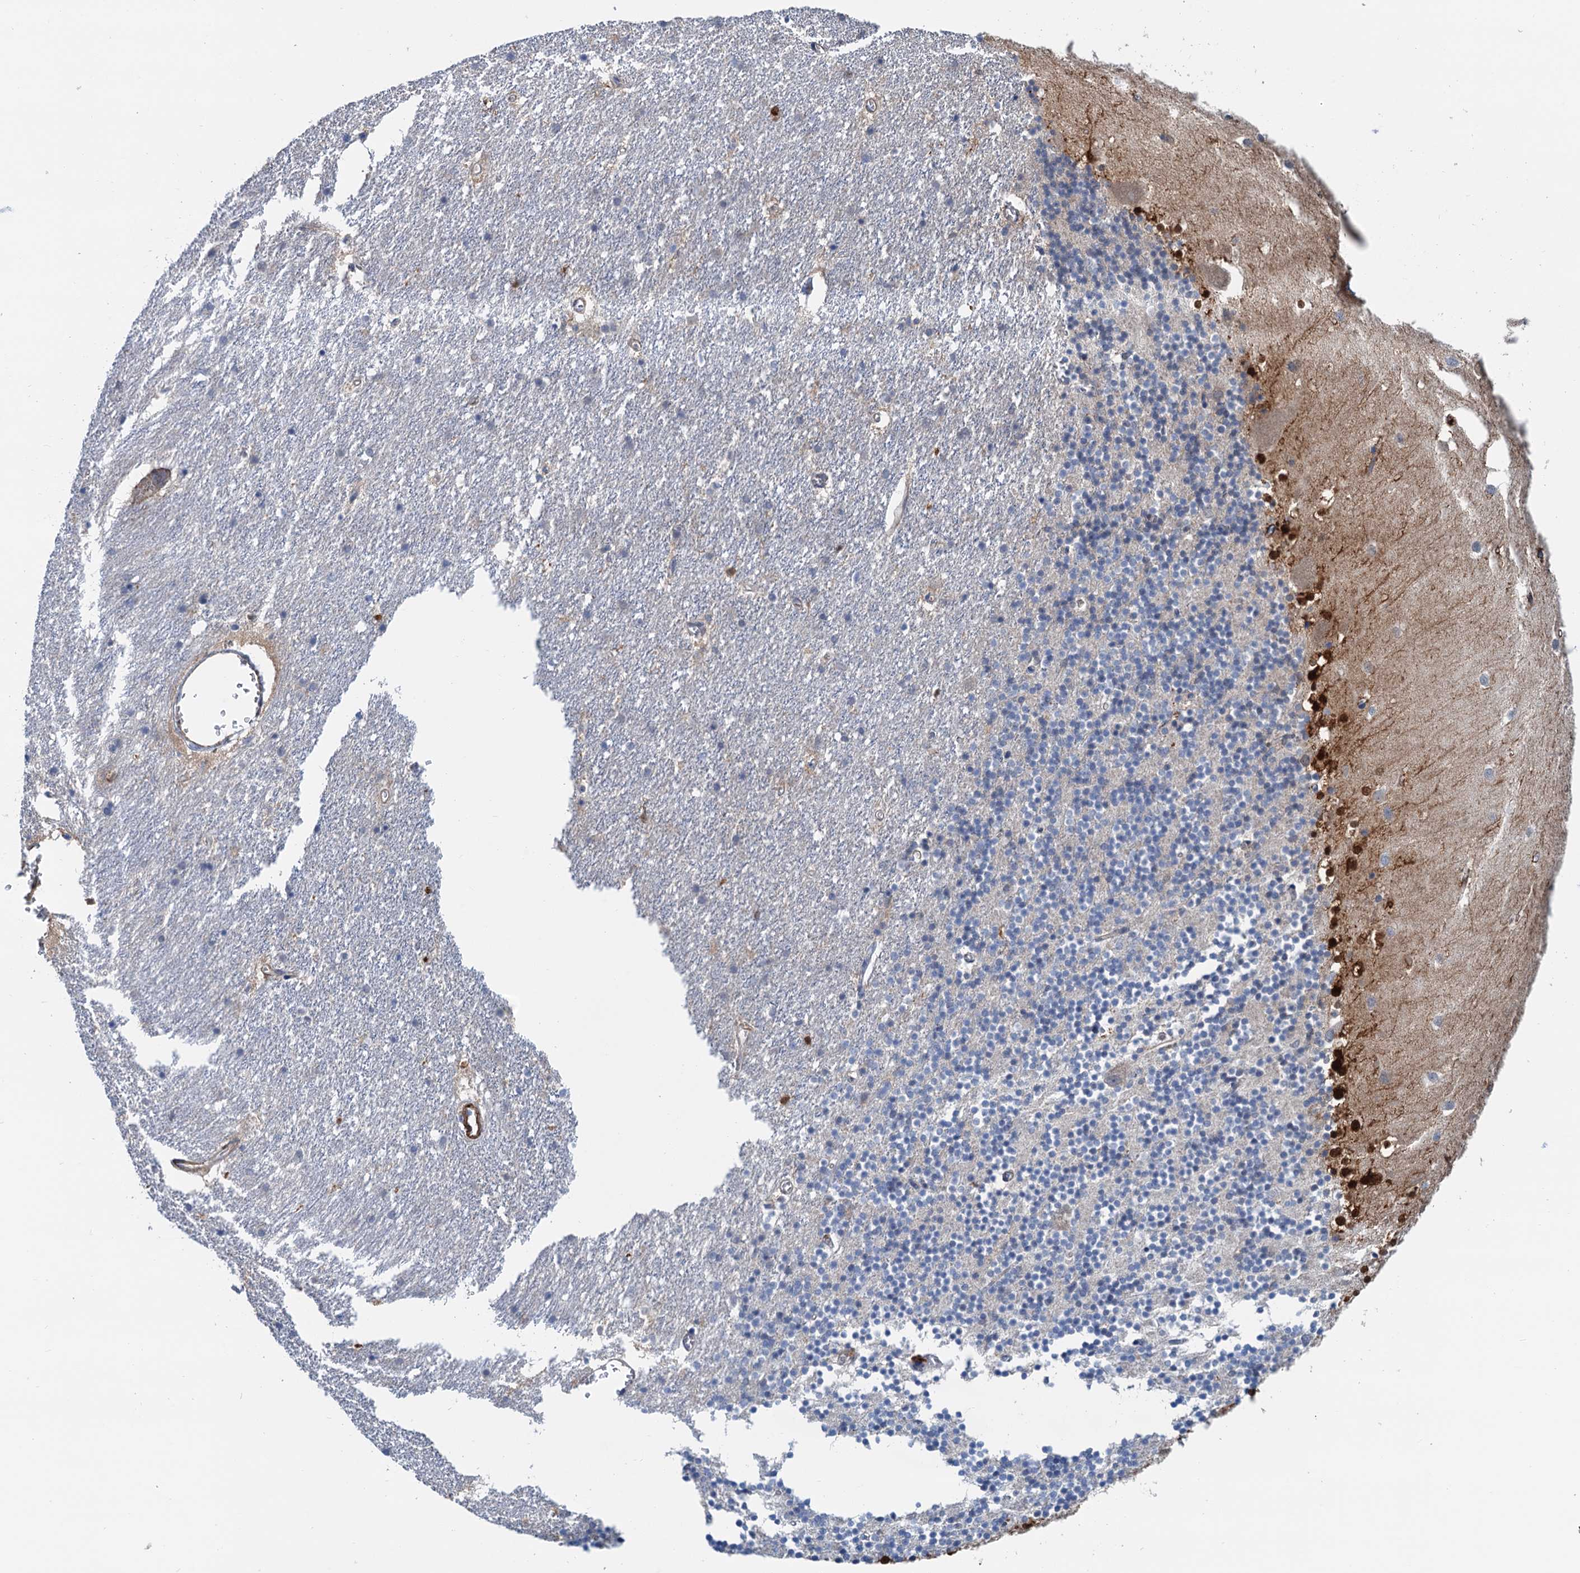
{"staining": {"intensity": "negative", "quantity": "none", "location": "none"}, "tissue": "cerebellum", "cell_type": "Cells in granular layer", "image_type": "normal", "snomed": [{"axis": "morphology", "description": "Normal tissue, NOS"}, {"axis": "topography", "description": "Cerebellum"}], "caption": "A photomicrograph of human cerebellum is negative for staining in cells in granular layer. (DAB IHC, high magnification).", "gene": "CSTPP1", "patient": {"sex": "male", "age": 54}}